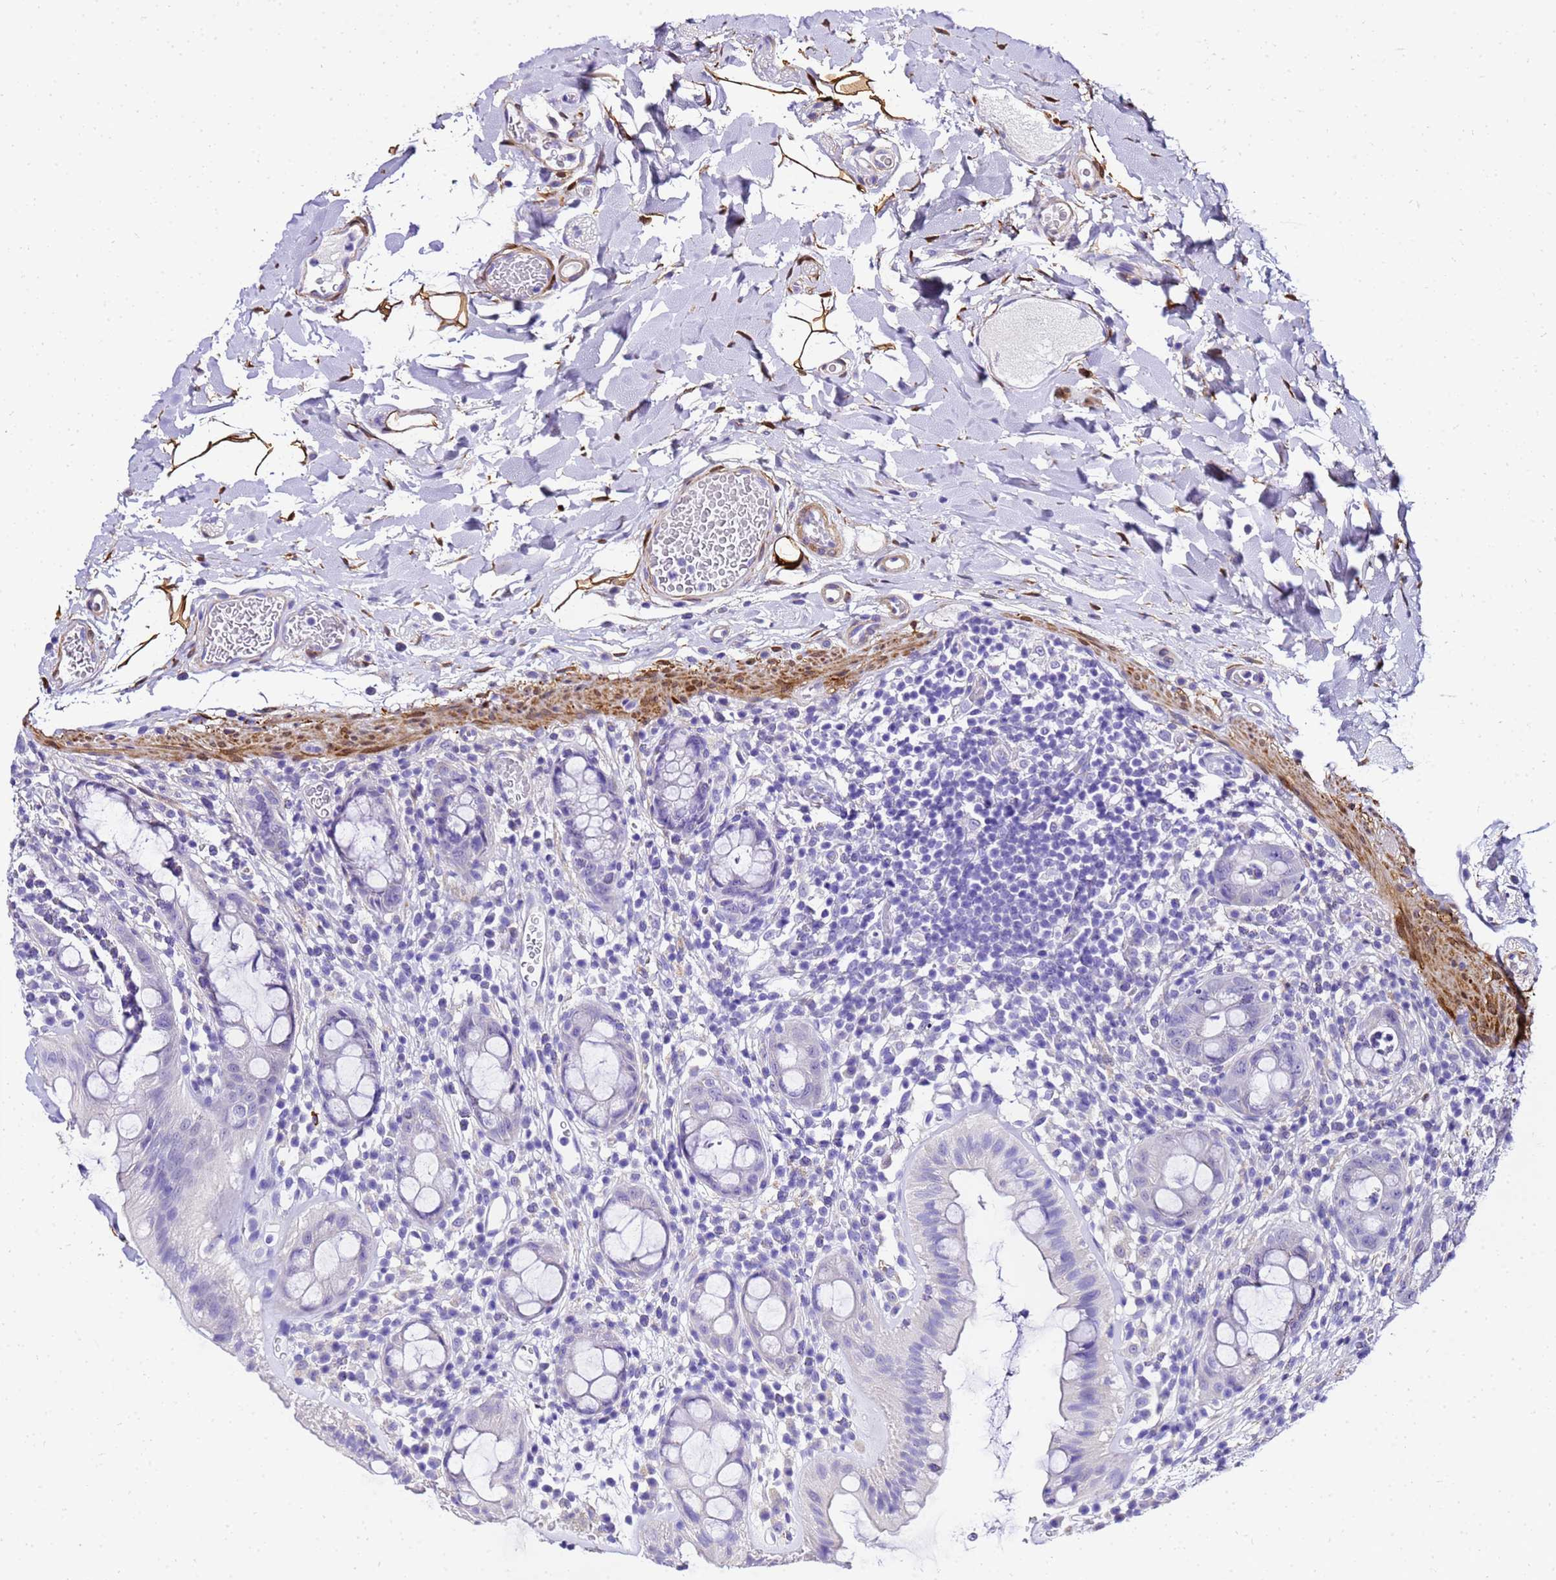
{"staining": {"intensity": "negative", "quantity": "none", "location": "none"}, "tissue": "rectum", "cell_type": "Glandular cells", "image_type": "normal", "snomed": [{"axis": "morphology", "description": "Normal tissue, NOS"}, {"axis": "topography", "description": "Rectum"}], "caption": "IHC micrograph of benign rectum stained for a protein (brown), which demonstrates no staining in glandular cells. (DAB (3,3'-diaminobenzidine) IHC with hematoxylin counter stain).", "gene": "HSPB6", "patient": {"sex": "female", "age": 57}}